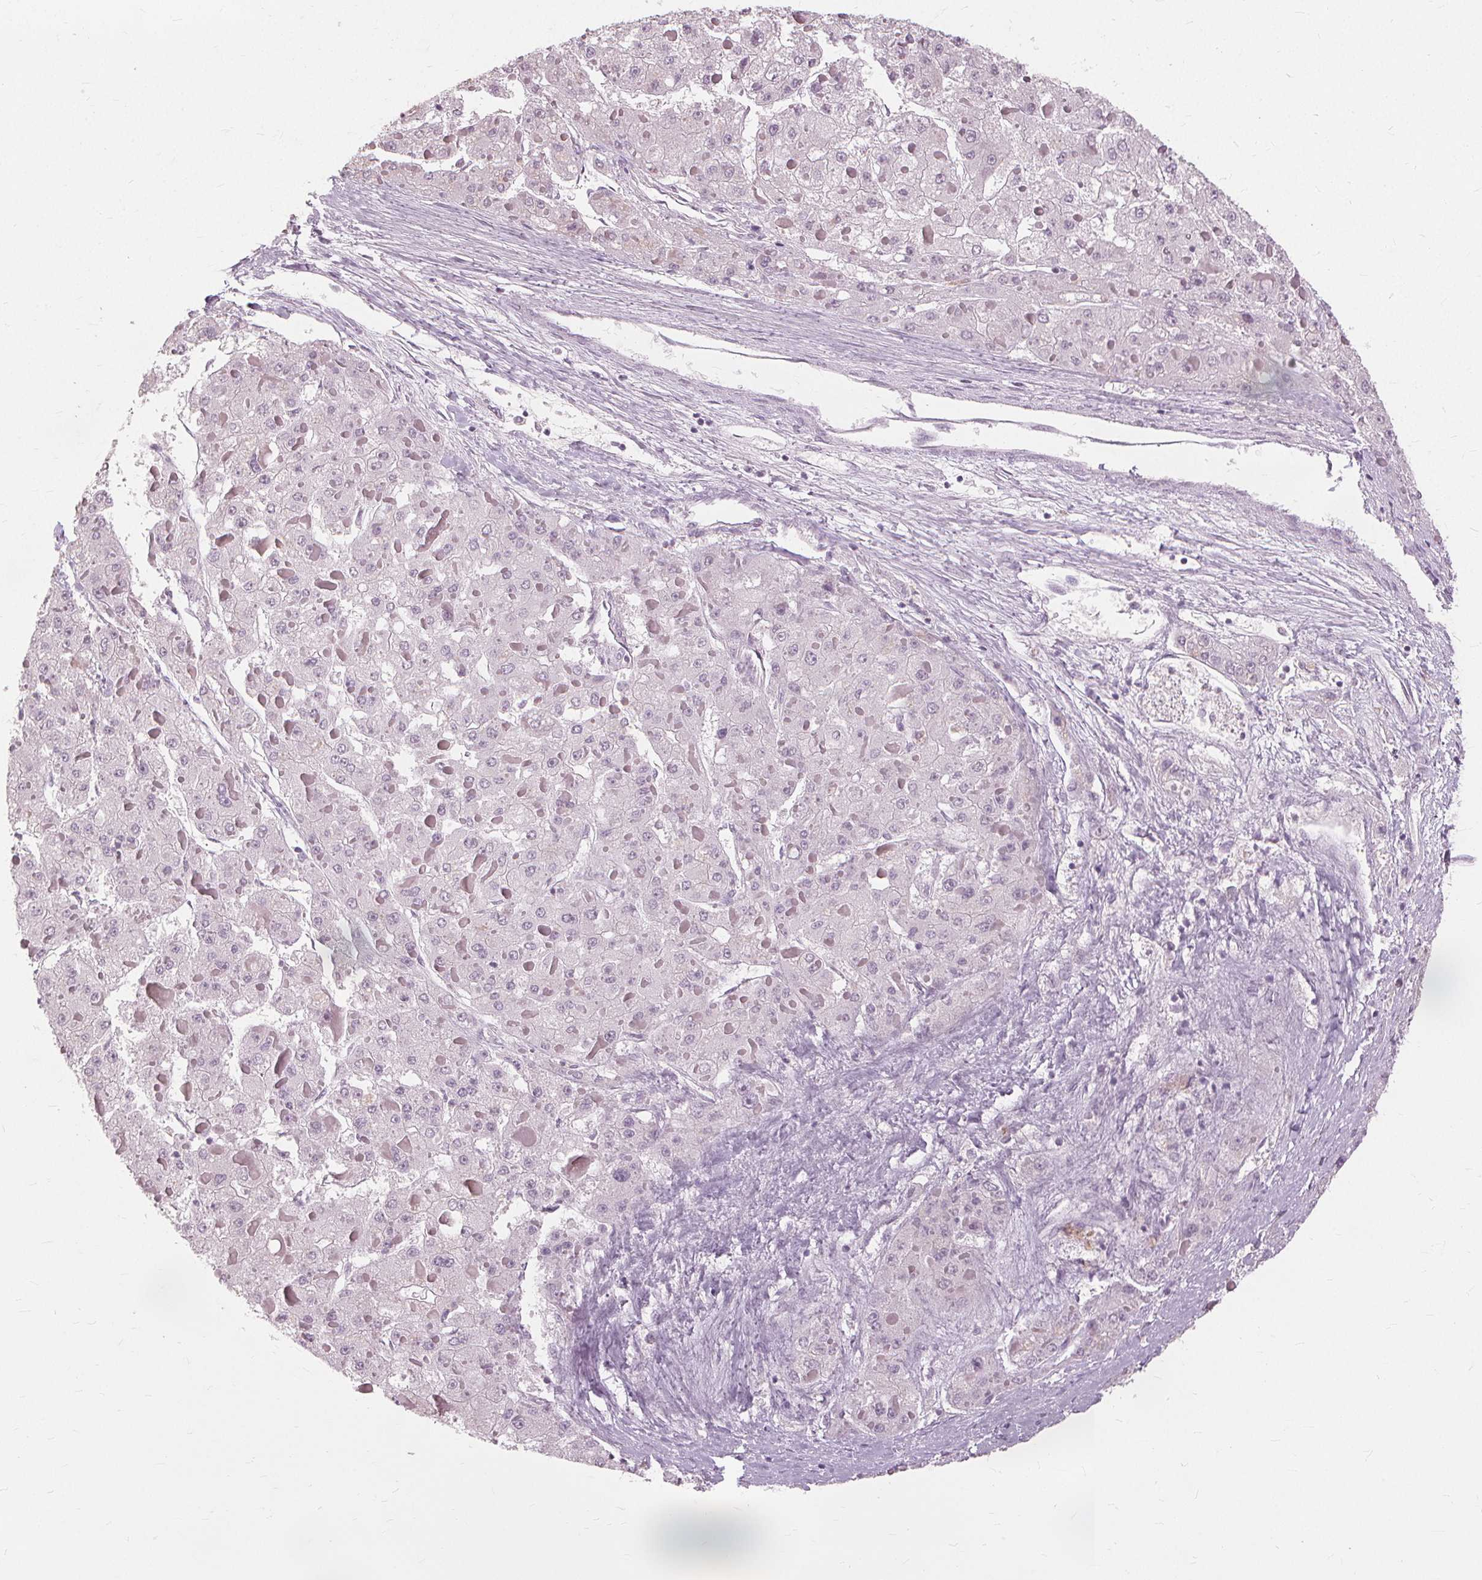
{"staining": {"intensity": "negative", "quantity": "none", "location": "none"}, "tissue": "liver cancer", "cell_type": "Tumor cells", "image_type": "cancer", "snomed": [{"axis": "morphology", "description": "Carcinoma, Hepatocellular, NOS"}, {"axis": "topography", "description": "Liver"}], "caption": "Immunohistochemical staining of human hepatocellular carcinoma (liver) displays no significant staining in tumor cells.", "gene": "SFTPD", "patient": {"sex": "female", "age": 73}}